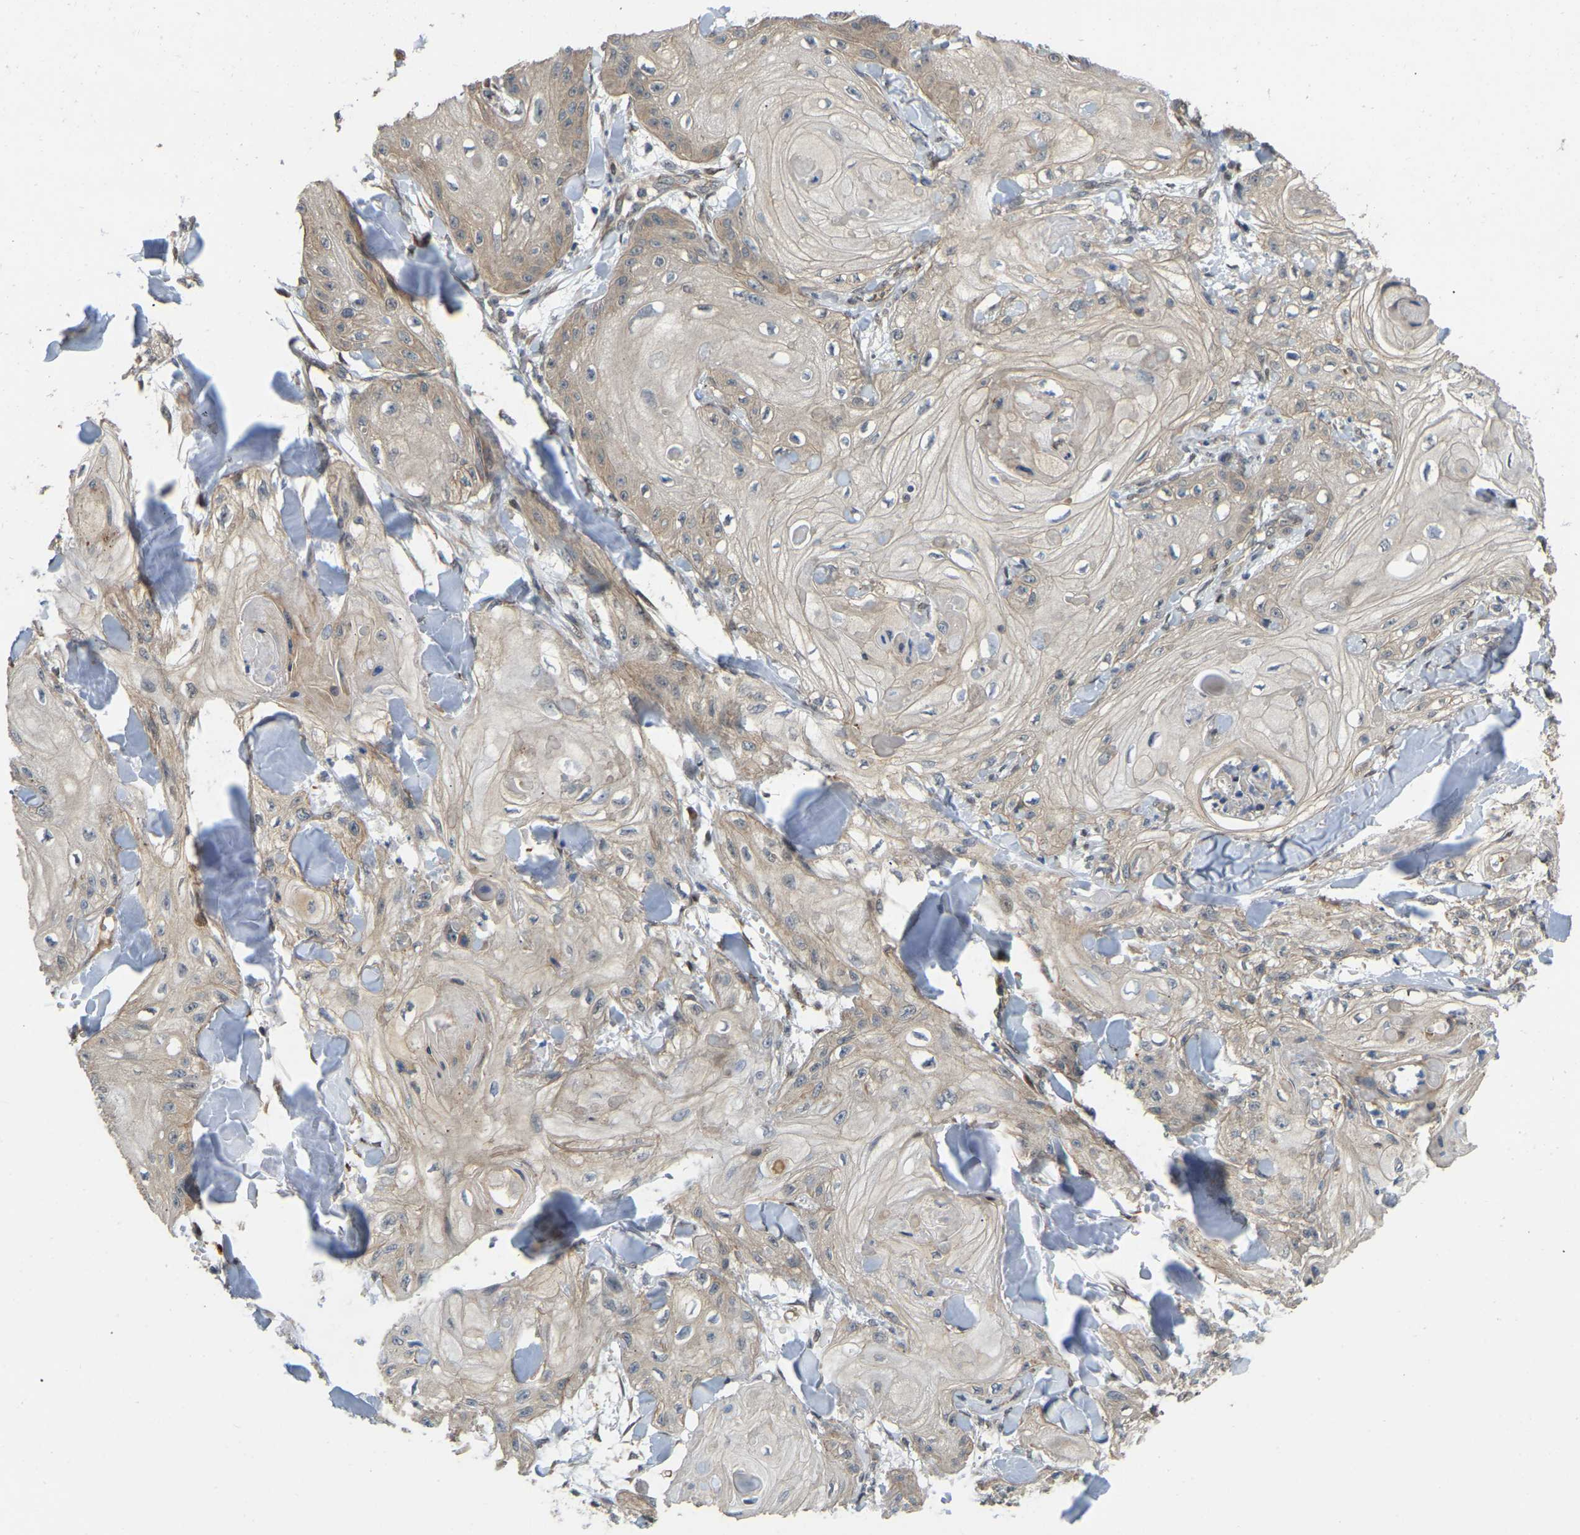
{"staining": {"intensity": "weak", "quantity": "25%-75%", "location": "cytoplasmic/membranous"}, "tissue": "skin cancer", "cell_type": "Tumor cells", "image_type": "cancer", "snomed": [{"axis": "morphology", "description": "Squamous cell carcinoma, NOS"}, {"axis": "topography", "description": "Skin"}], "caption": "Immunohistochemistry (IHC) of human squamous cell carcinoma (skin) shows low levels of weak cytoplasmic/membranous expression in approximately 25%-75% of tumor cells. The staining was performed using DAB, with brown indicating positive protein expression. Nuclei are stained blue with hematoxylin.", "gene": "C21orf91", "patient": {"sex": "male", "age": 74}}